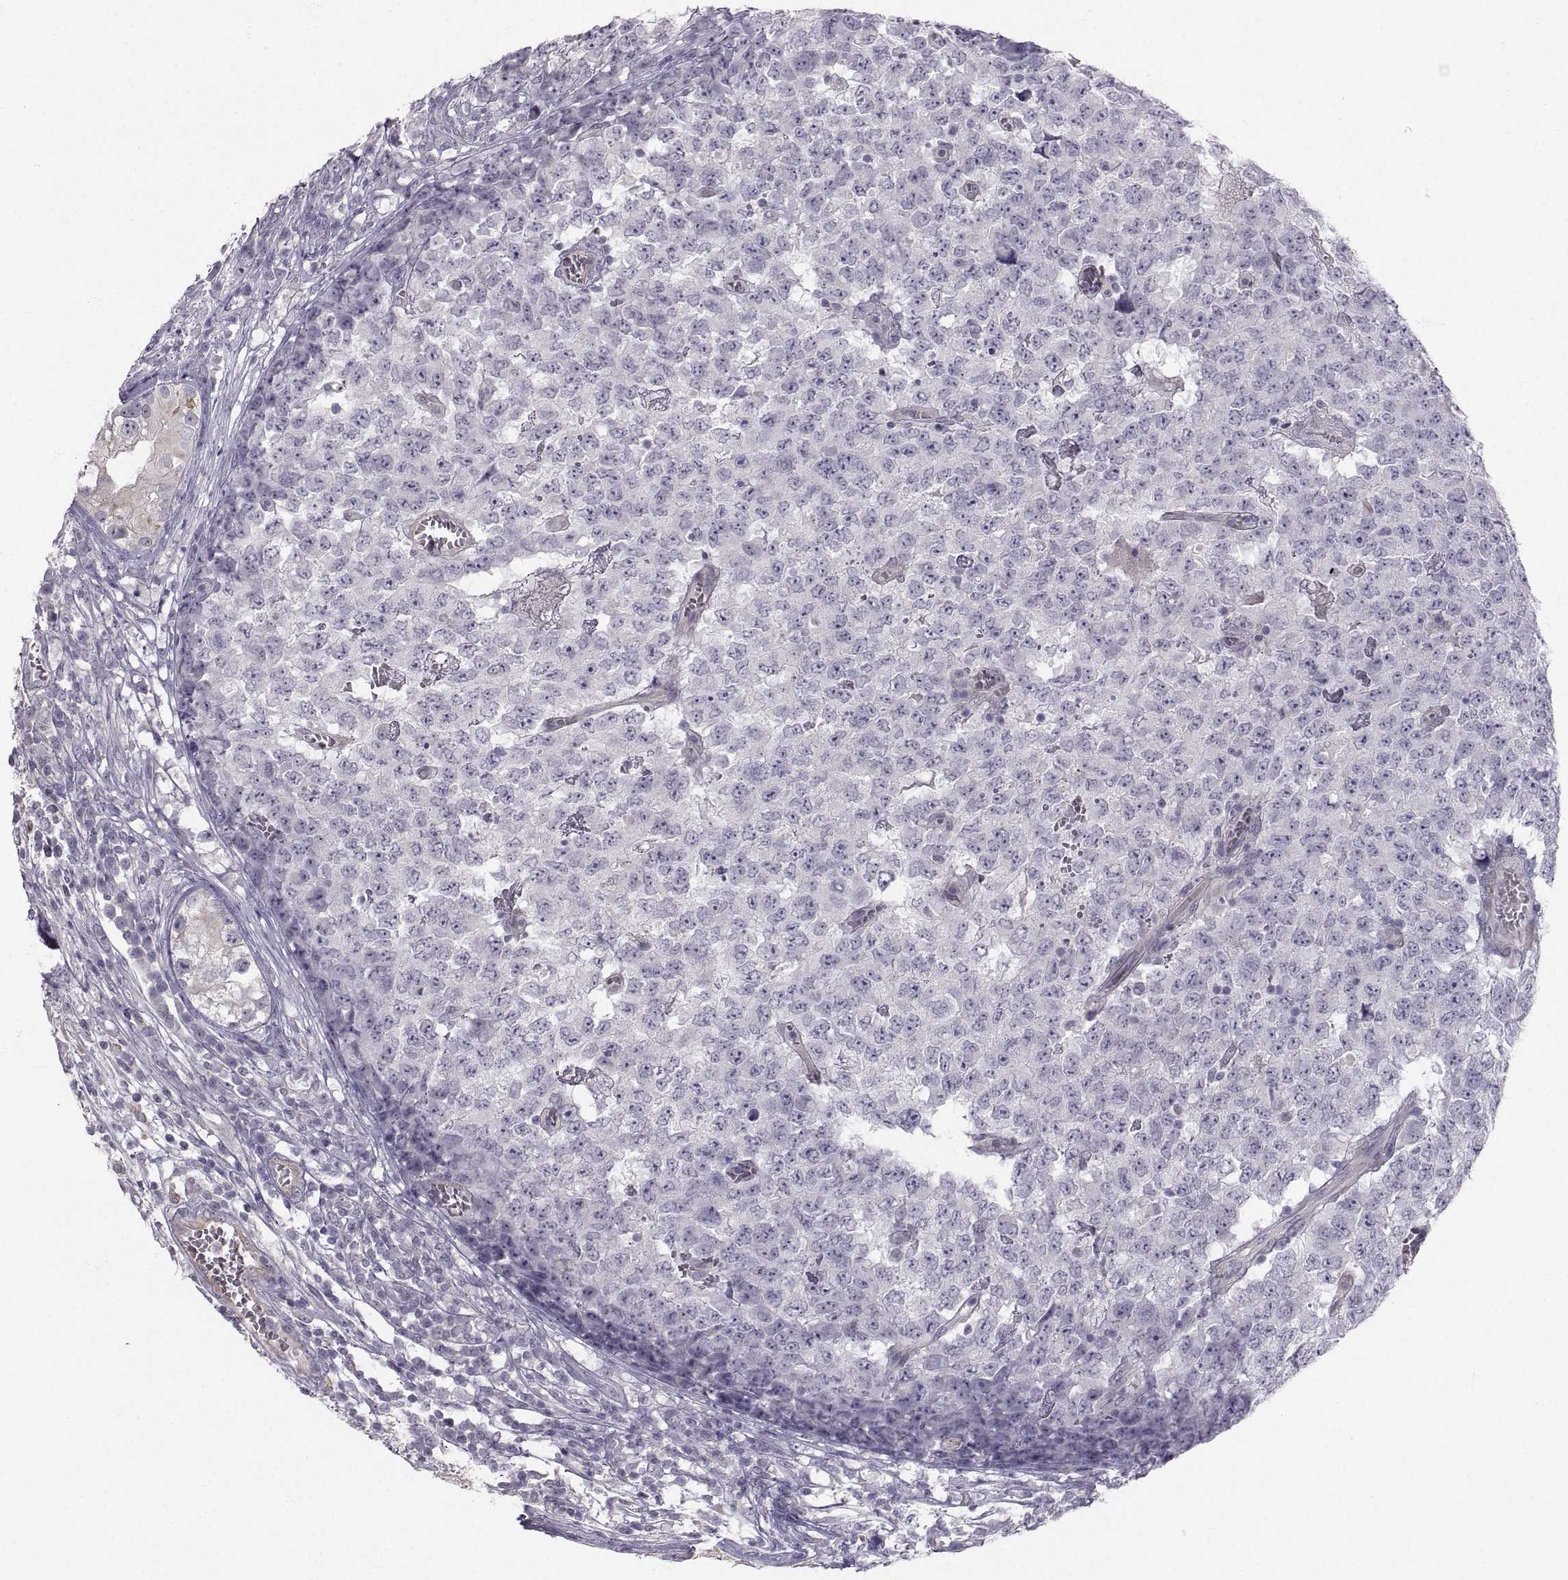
{"staining": {"intensity": "negative", "quantity": "none", "location": "none"}, "tissue": "testis cancer", "cell_type": "Tumor cells", "image_type": "cancer", "snomed": [{"axis": "morphology", "description": "Carcinoma, Embryonal, NOS"}, {"axis": "topography", "description": "Testis"}], "caption": "Image shows no protein expression in tumor cells of testis cancer tissue.", "gene": "PGM5", "patient": {"sex": "male", "age": 23}}